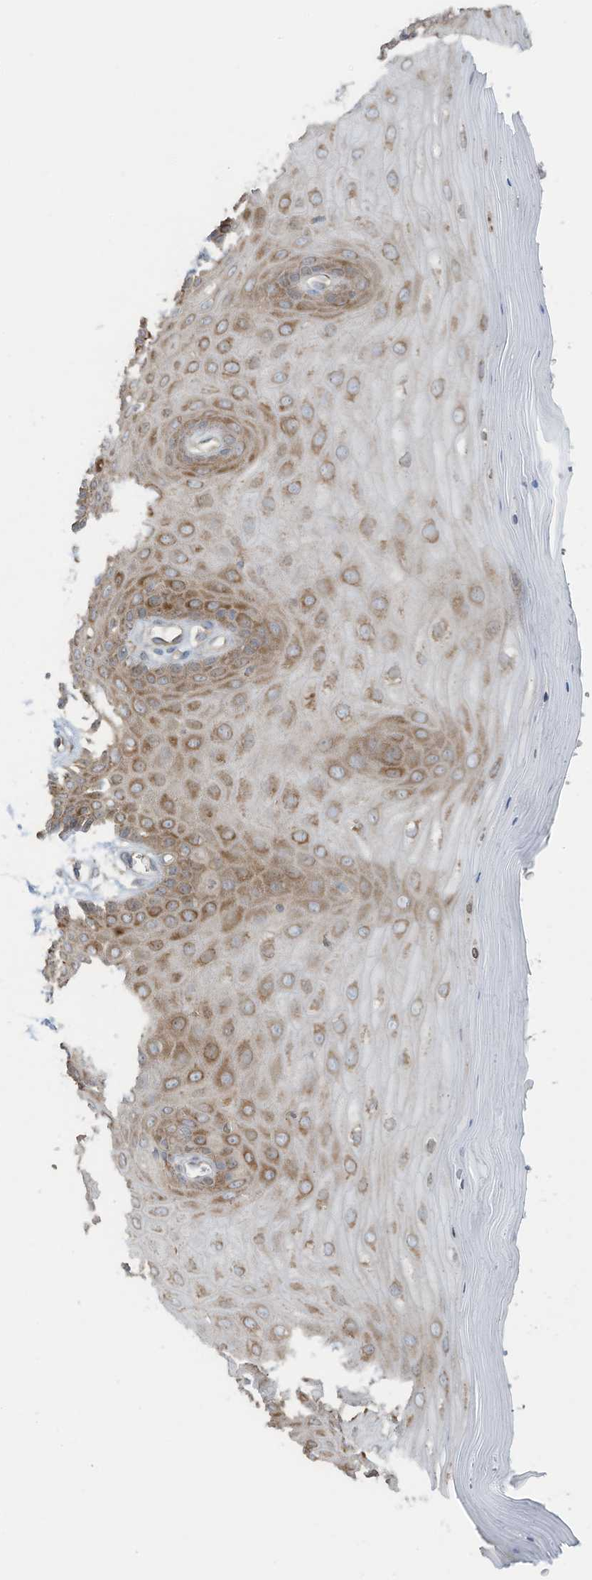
{"staining": {"intensity": "moderate", "quantity": ">75%", "location": "cytoplasmic/membranous"}, "tissue": "cervix", "cell_type": "Glandular cells", "image_type": "normal", "snomed": [{"axis": "morphology", "description": "Normal tissue, NOS"}, {"axis": "topography", "description": "Cervix"}], "caption": "Glandular cells display medium levels of moderate cytoplasmic/membranous positivity in approximately >75% of cells in unremarkable cervix. The staining was performed using DAB to visualize the protein expression in brown, while the nuclei were stained in blue with hematoxylin (Magnification: 20x).", "gene": "OLA1", "patient": {"sex": "female", "age": 55}}